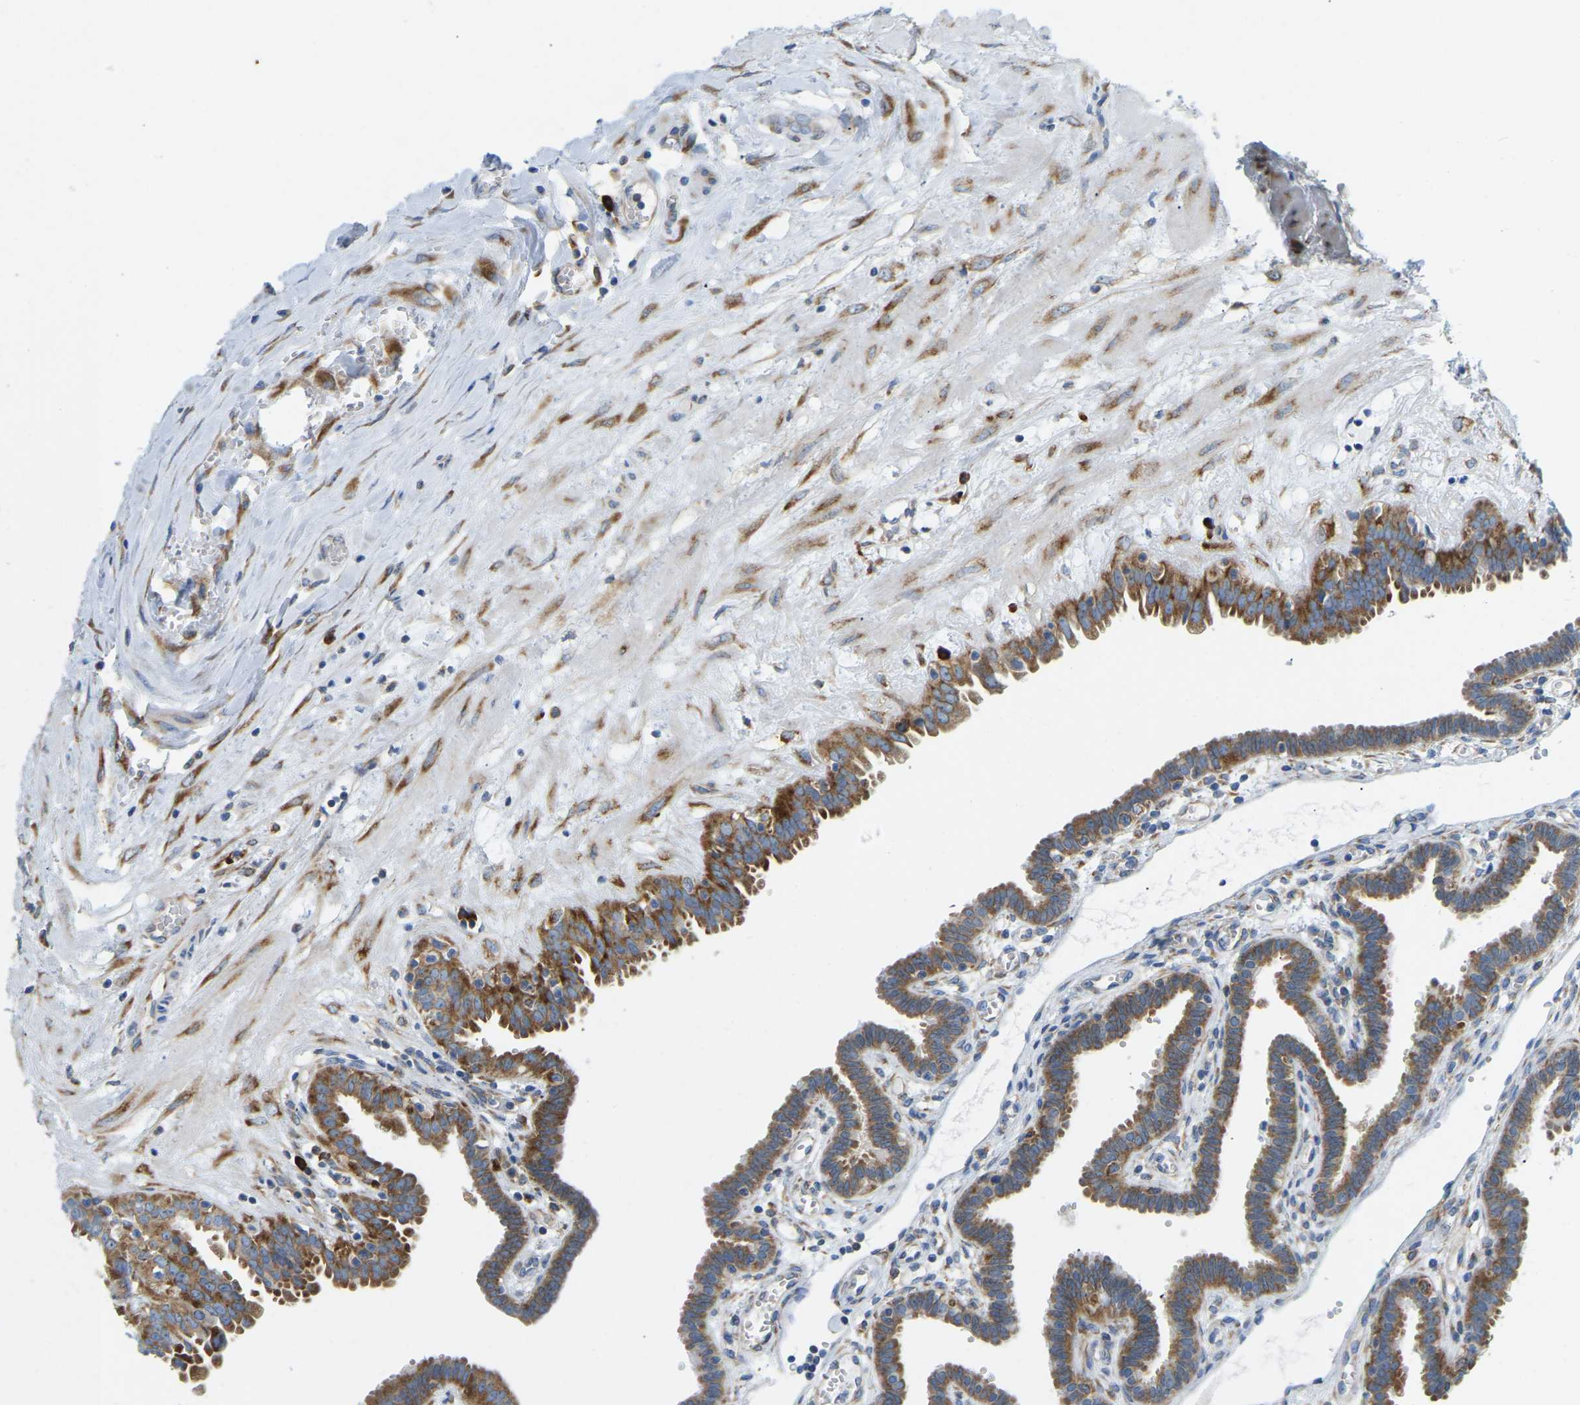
{"staining": {"intensity": "strong", "quantity": ">75%", "location": "cytoplasmic/membranous"}, "tissue": "fallopian tube", "cell_type": "Glandular cells", "image_type": "normal", "snomed": [{"axis": "morphology", "description": "Normal tissue, NOS"}, {"axis": "topography", "description": "Fallopian tube"}, {"axis": "topography", "description": "Placenta"}], "caption": "A histopathology image of human fallopian tube stained for a protein shows strong cytoplasmic/membranous brown staining in glandular cells.", "gene": "SND1", "patient": {"sex": "female", "age": 32}}